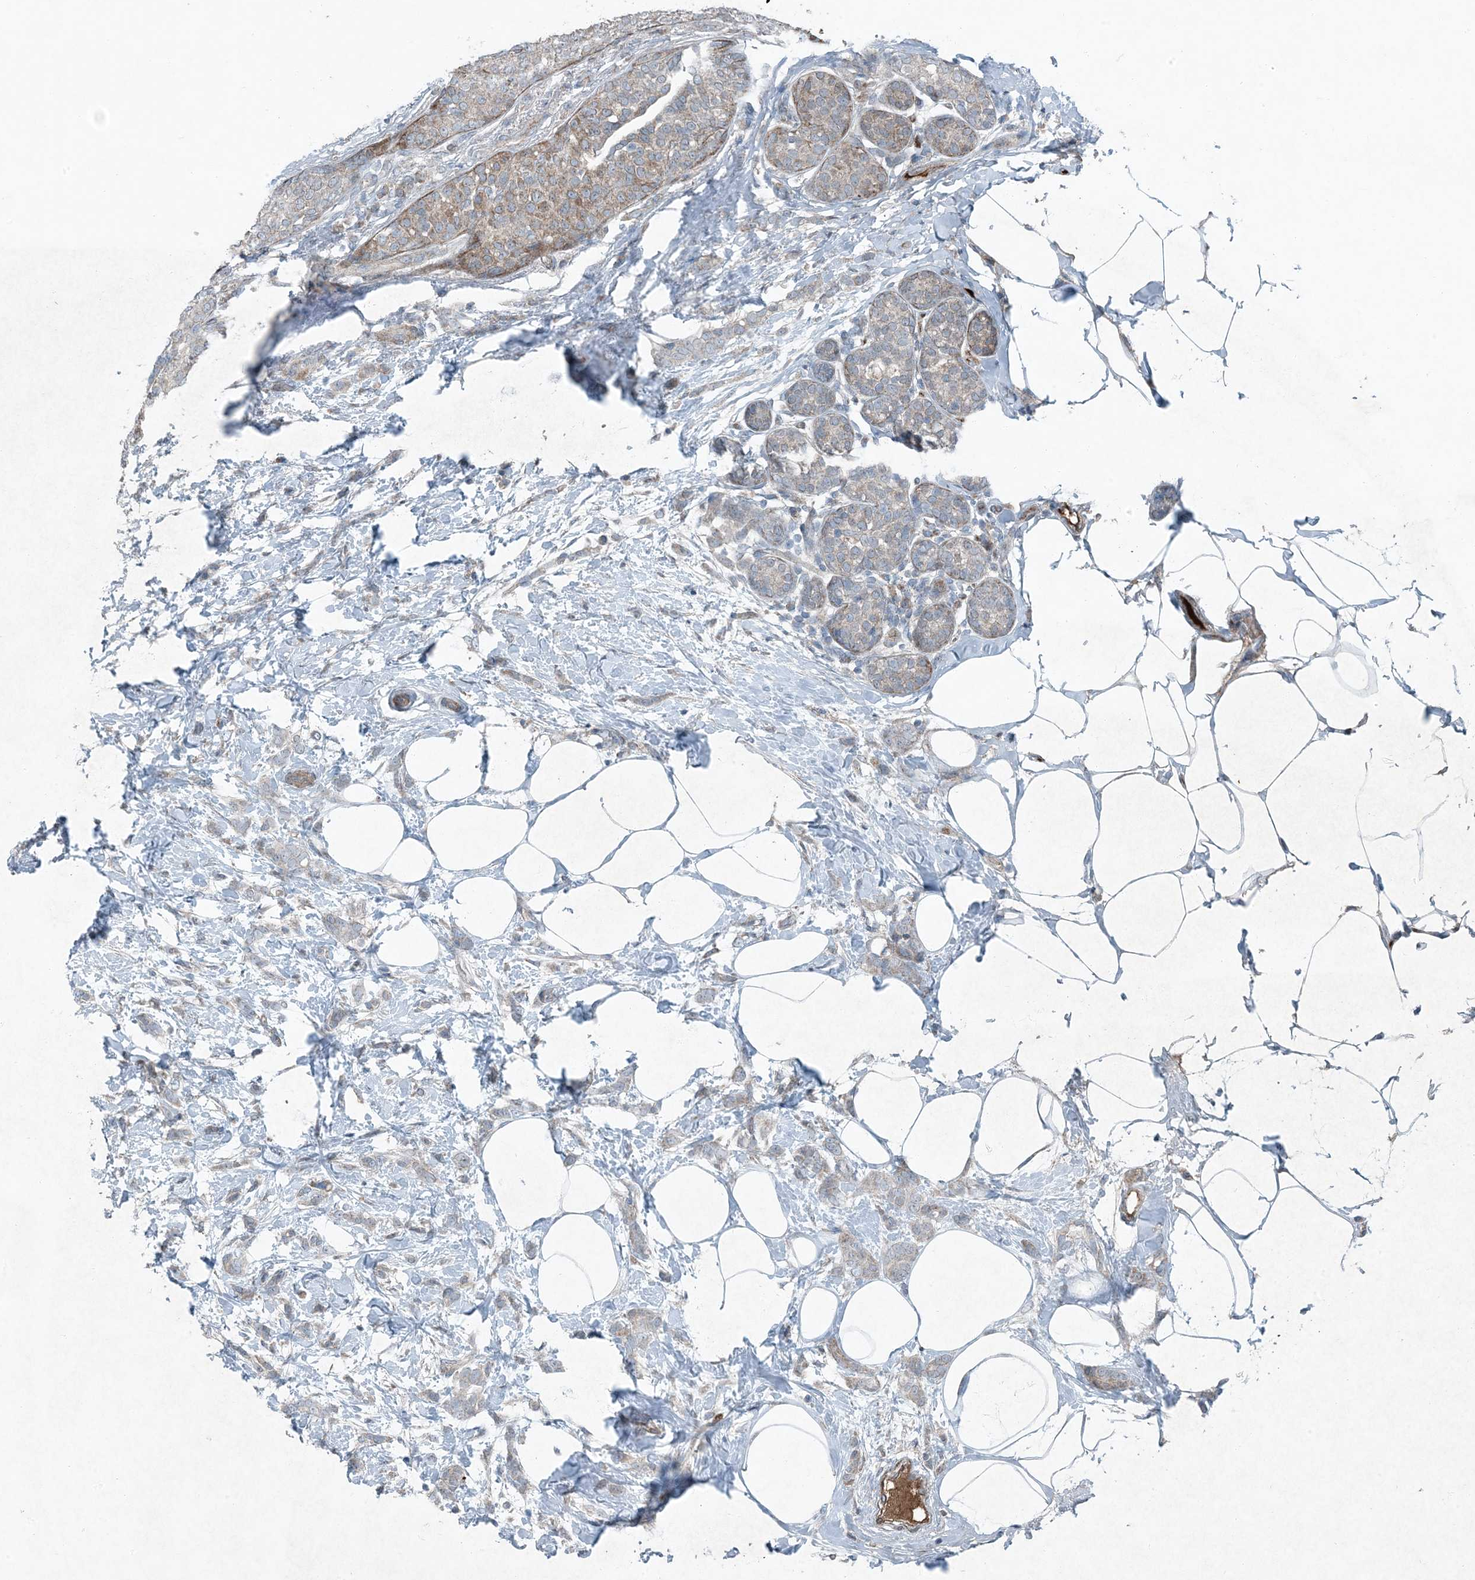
{"staining": {"intensity": "negative", "quantity": "none", "location": "none"}, "tissue": "breast cancer", "cell_type": "Tumor cells", "image_type": "cancer", "snomed": [{"axis": "morphology", "description": "Lobular carcinoma, in situ"}, {"axis": "morphology", "description": "Lobular carcinoma"}, {"axis": "topography", "description": "Breast"}], "caption": "Breast cancer (lobular carcinoma in situ) was stained to show a protein in brown. There is no significant staining in tumor cells.", "gene": "APOM", "patient": {"sex": "female", "age": 41}}